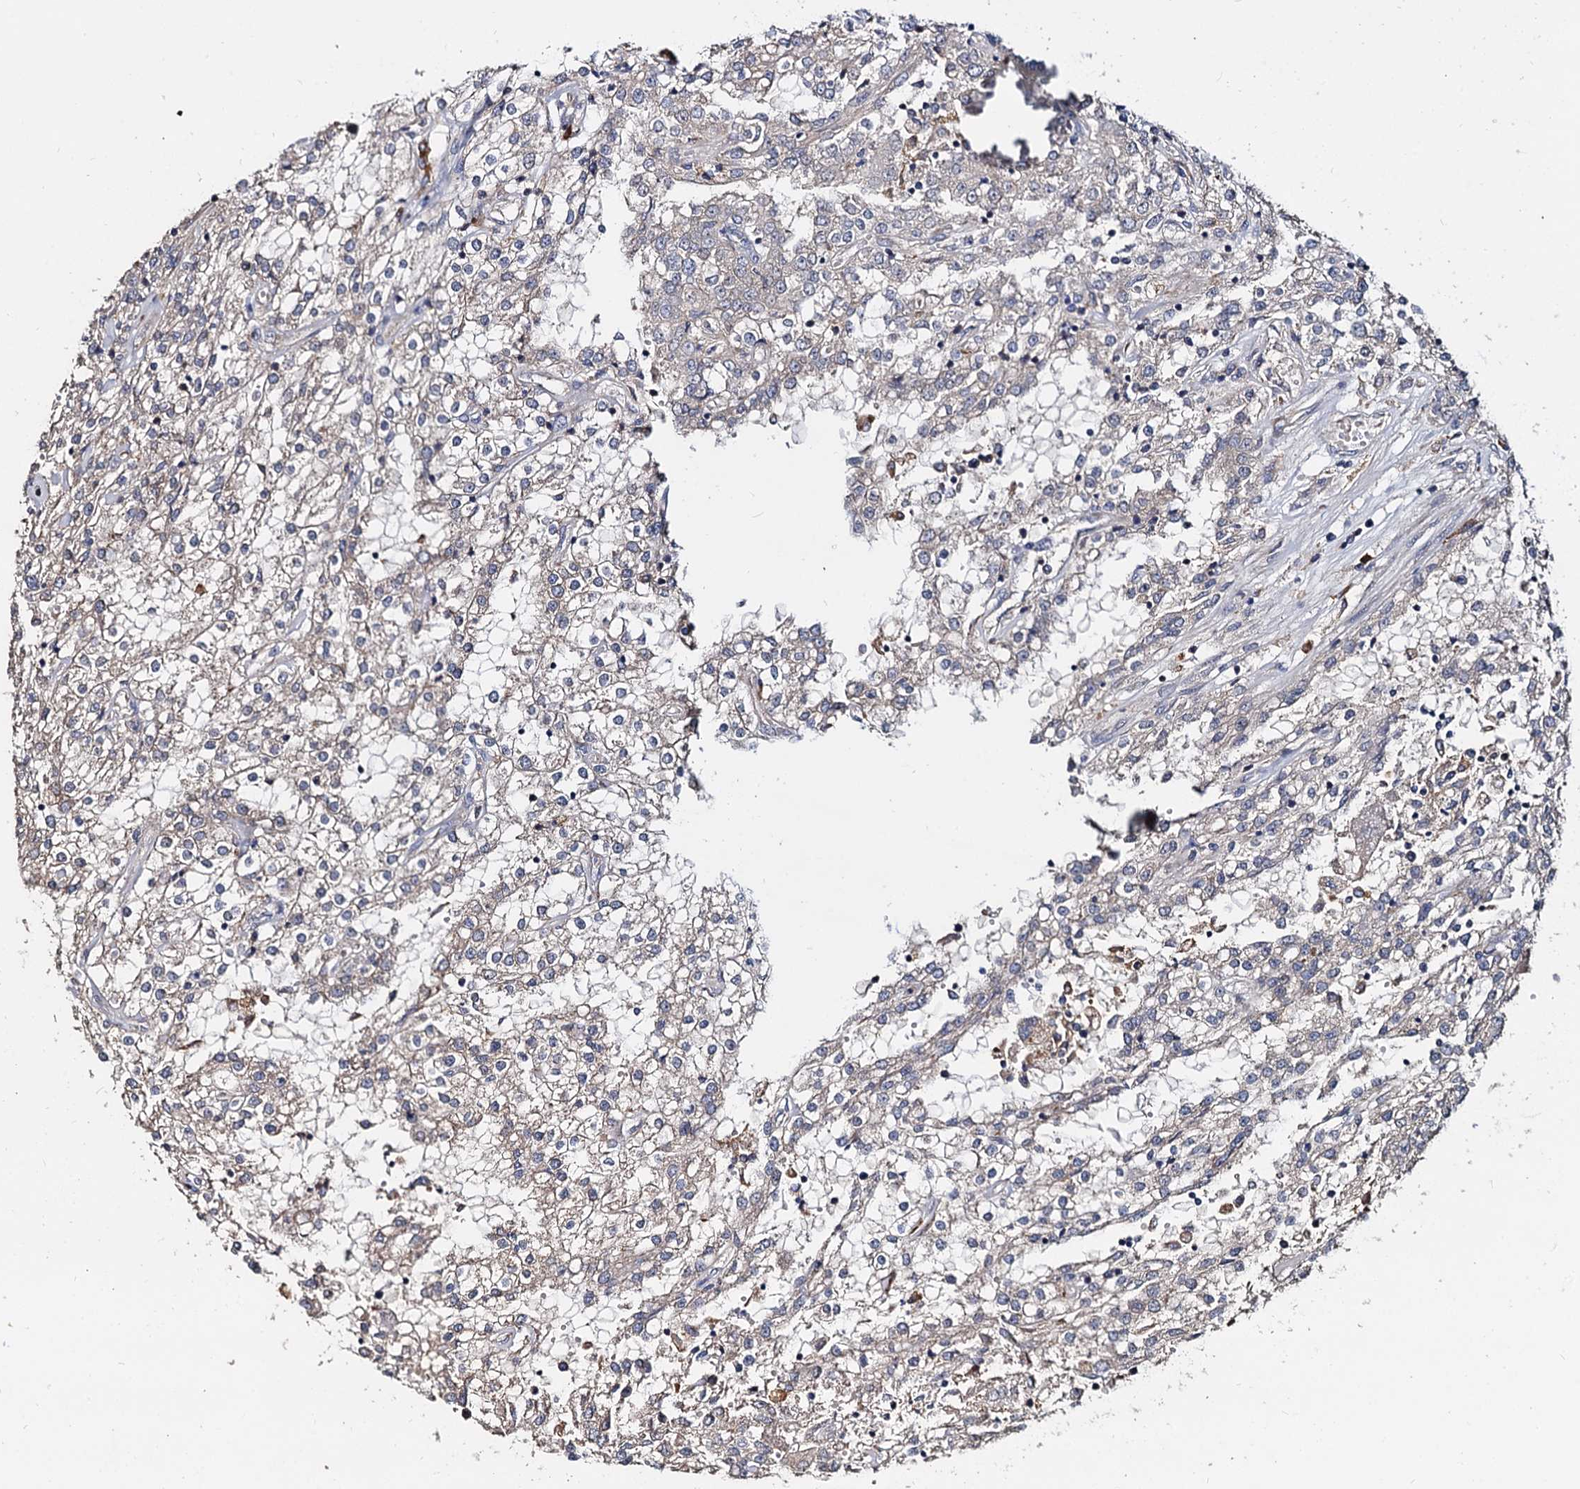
{"staining": {"intensity": "weak", "quantity": "<25%", "location": "cytoplasmic/membranous"}, "tissue": "renal cancer", "cell_type": "Tumor cells", "image_type": "cancer", "snomed": [{"axis": "morphology", "description": "Adenocarcinoma, NOS"}, {"axis": "topography", "description": "Kidney"}], "caption": "Histopathology image shows no protein expression in tumor cells of renal cancer tissue.", "gene": "WWC3", "patient": {"sex": "female", "age": 52}}